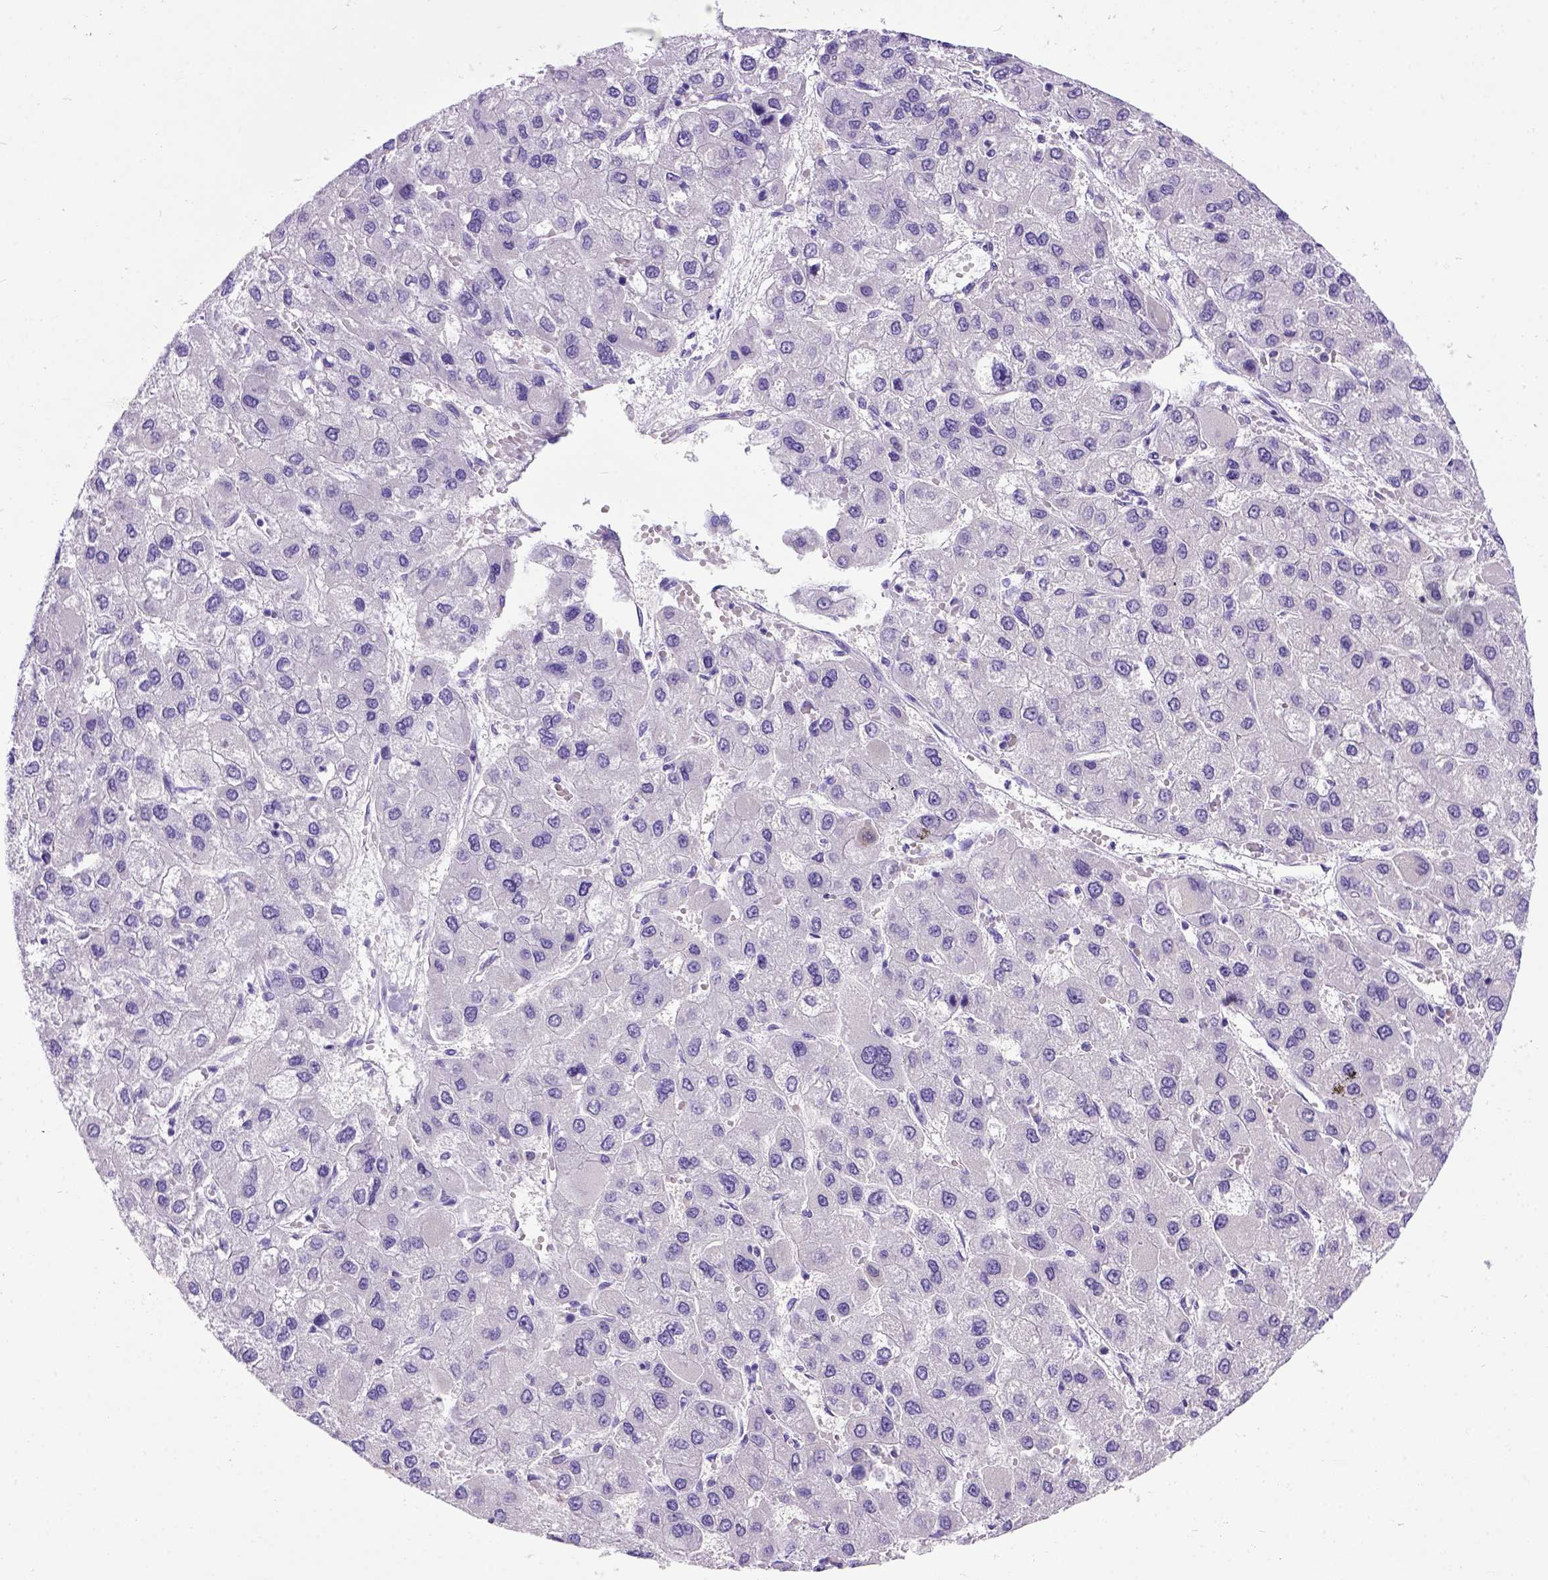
{"staining": {"intensity": "negative", "quantity": "none", "location": "none"}, "tissue": "liver cancer", "cell_type": "Tumor cells", "image_type": "cancer", "snomed": [{"axis": "morphology", "description": "Carcinoma, Hepatocellular, NOS"}, {"axis": "topography", "description": "Liver"}], "caption": "Immunohistochemical staining of hepatocellular carcinoma (liver) reveals no significant positivity in tumor cells.", "gene": "IGF2", "patient": {"sex": "female", "age": 41}}